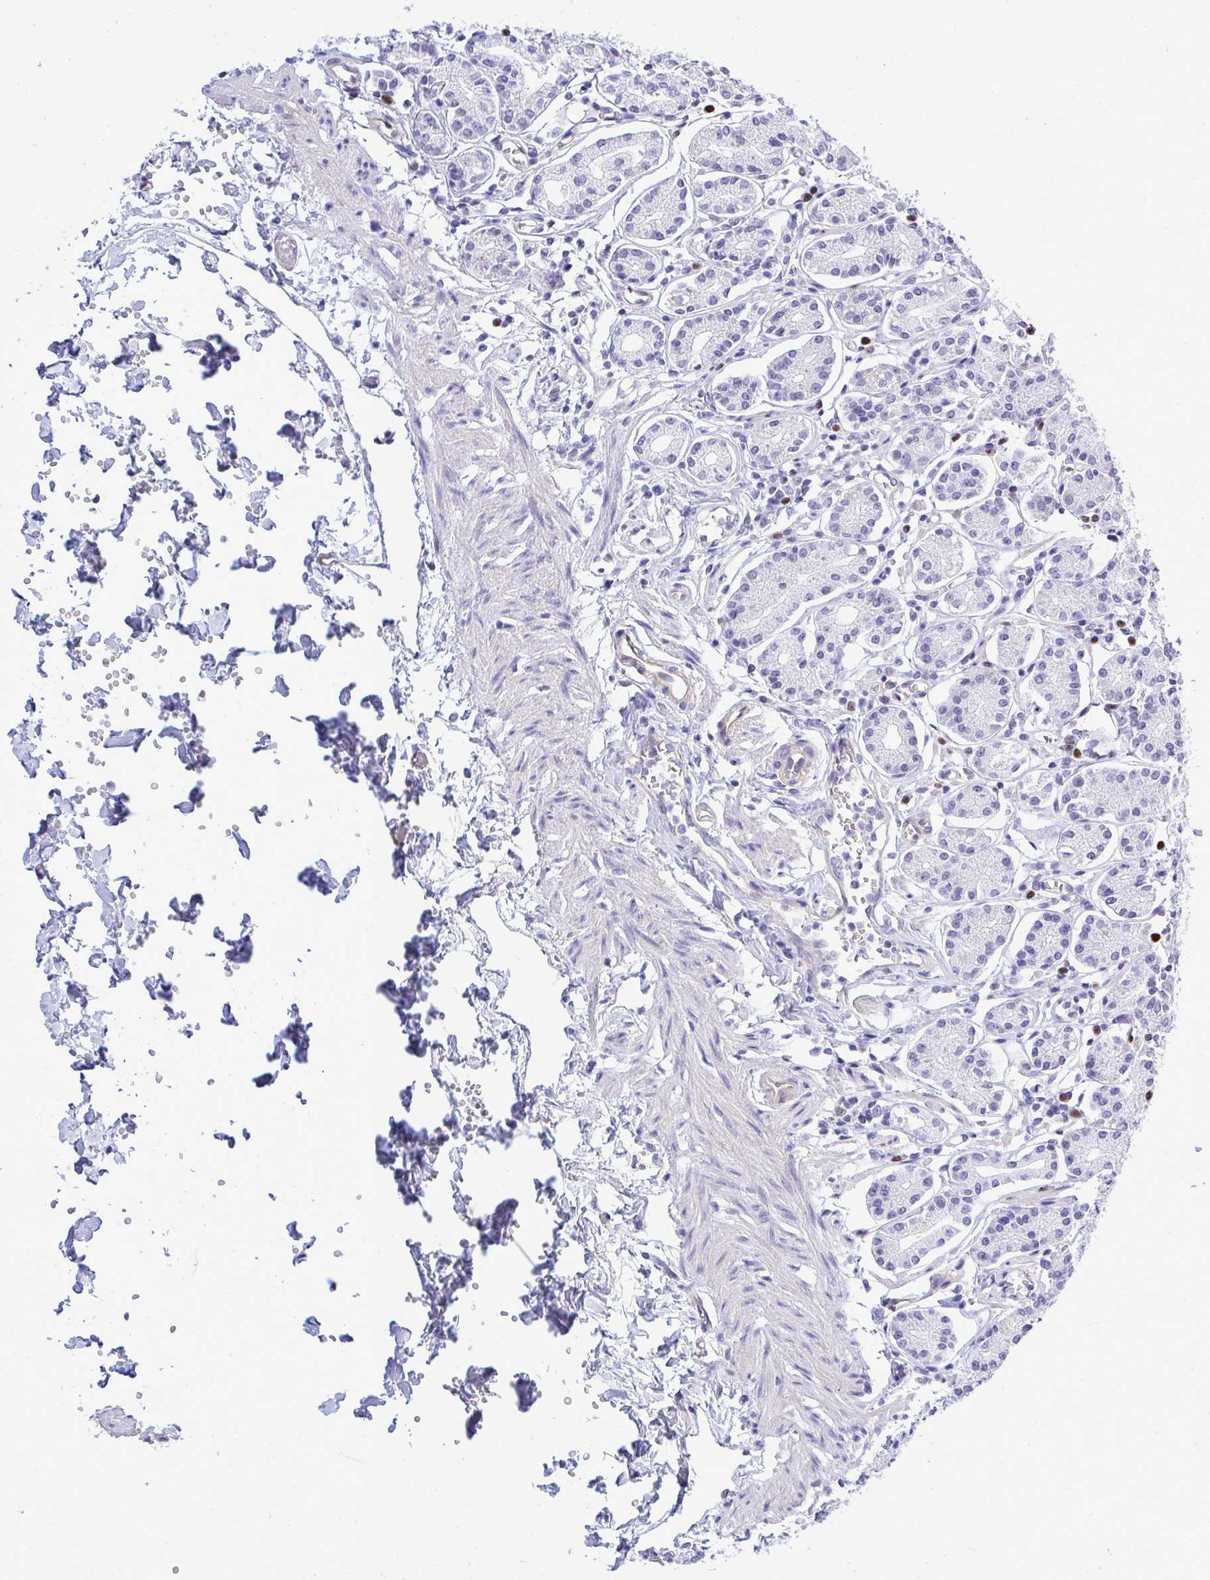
{"staining": {"intensity": "negative", "quantity": "none", "location": "none"}, "tissue": "stomach", "cell_type": "Glandular cells", "image_type": "normal", "snomed": [{"axis": "morphology", "description": "Normal tissue, NOS"}, {"axis": "topography", "description": "Stomach"}], "caption": "The photomicrograph reveals no staining of glandular cells in normal stomach. Brightfield microscopy of immunohistochemistry stained with DAB (brown) and hematoxylin (blue), captured at high magnification.", "gene": "SLC25A51", "patient": {"sex": "female", "age": 62}}